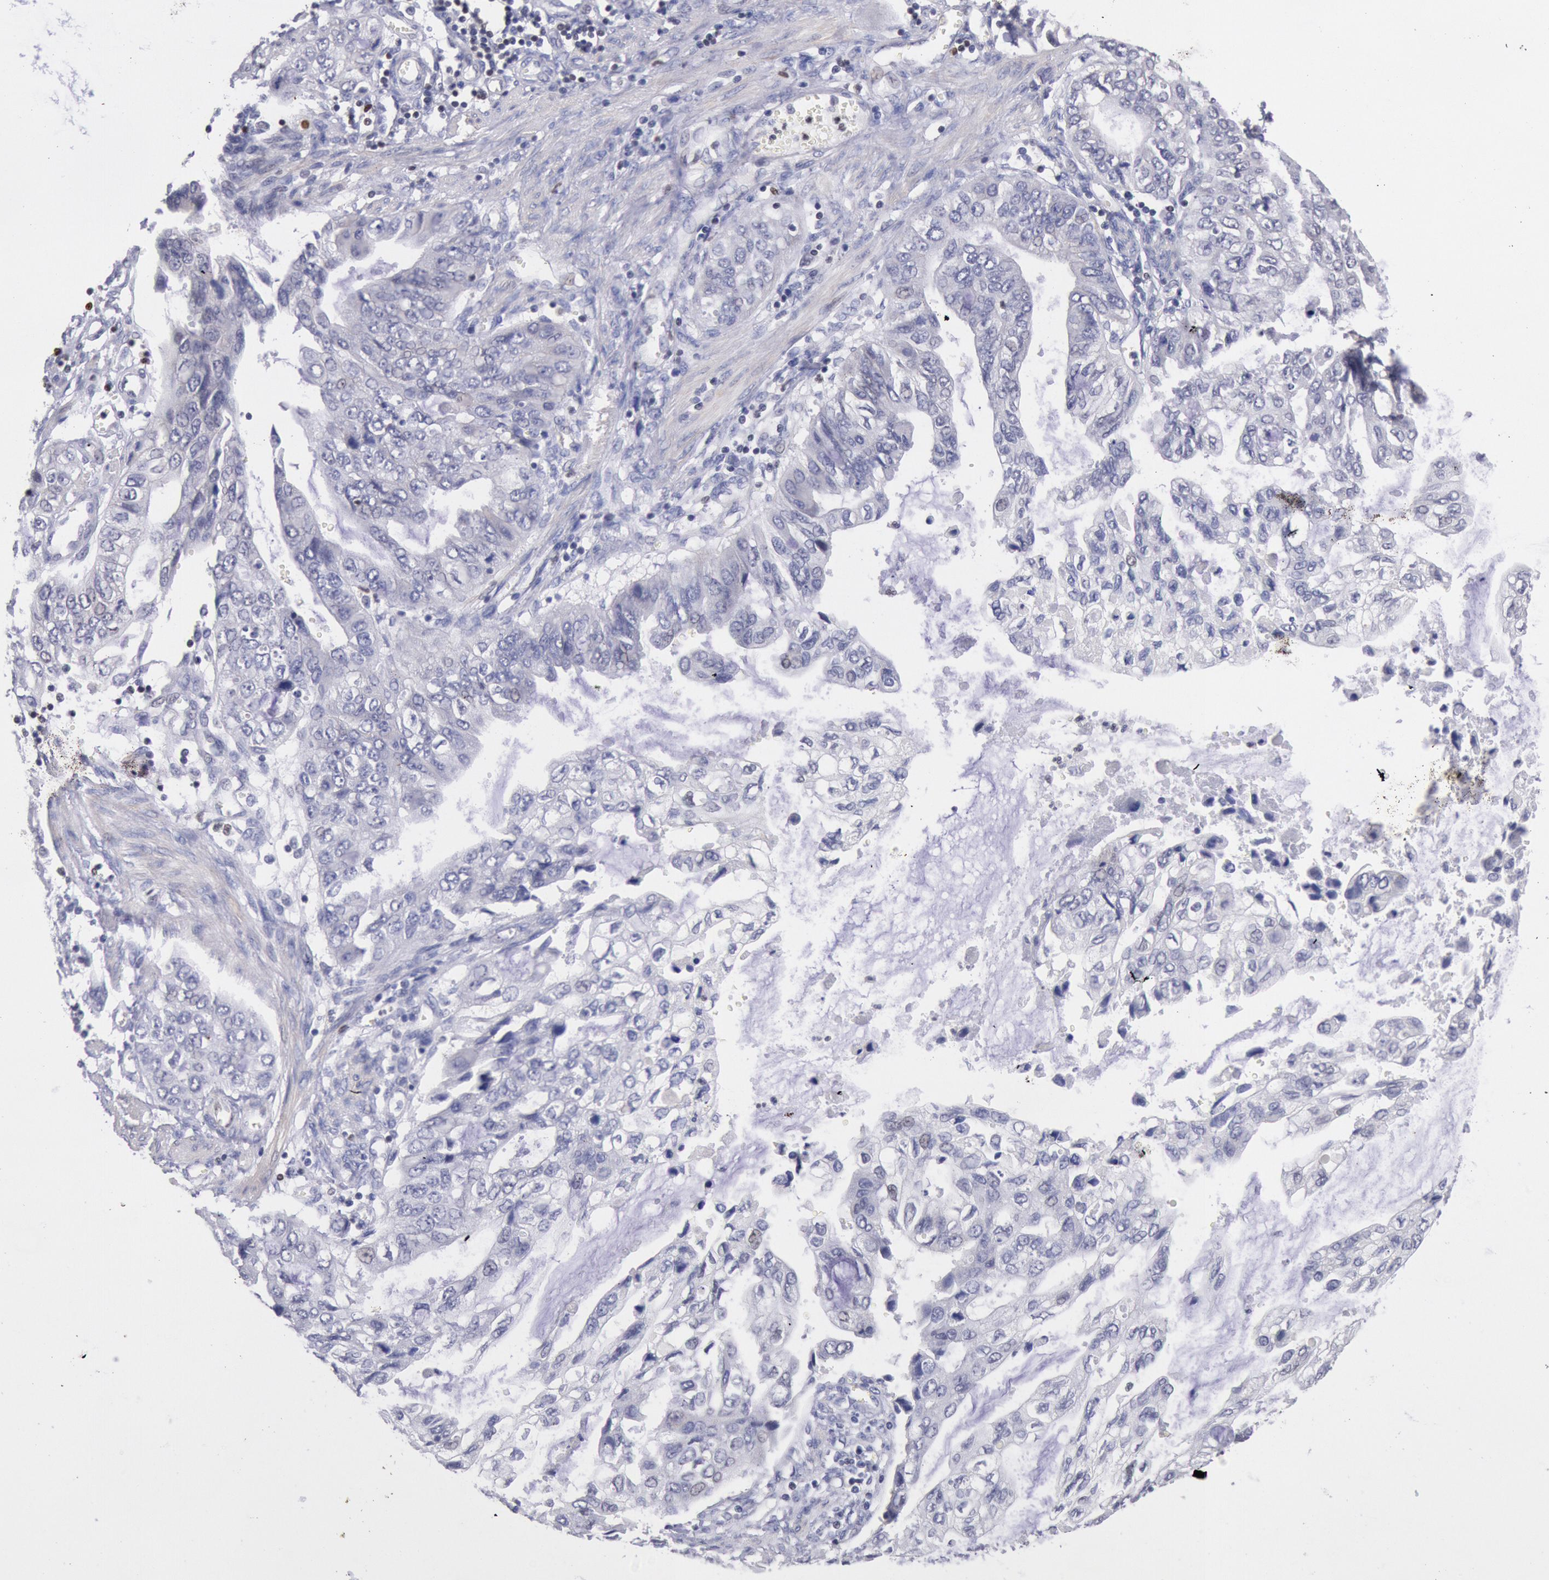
{"staining": {"intensity": "negative", "quantity": "none", "location": "none"}, "tissue": "stomach cancer", "cell_type": "Tumor cells", "image_type": "cancer", "snomed": [{"axis": "morphology", "description": "Adenocarcinoma, NOS"}, {"axis": "topography", "description": "Stomach, upper"}], "caption": "Immunohistochemical staining of adenocarcinoma (stomach) demonstrates no significant positivity in tumor cells.", "gene": "RPS6KA5", "patient": {"sex": "female", "age": 52}}